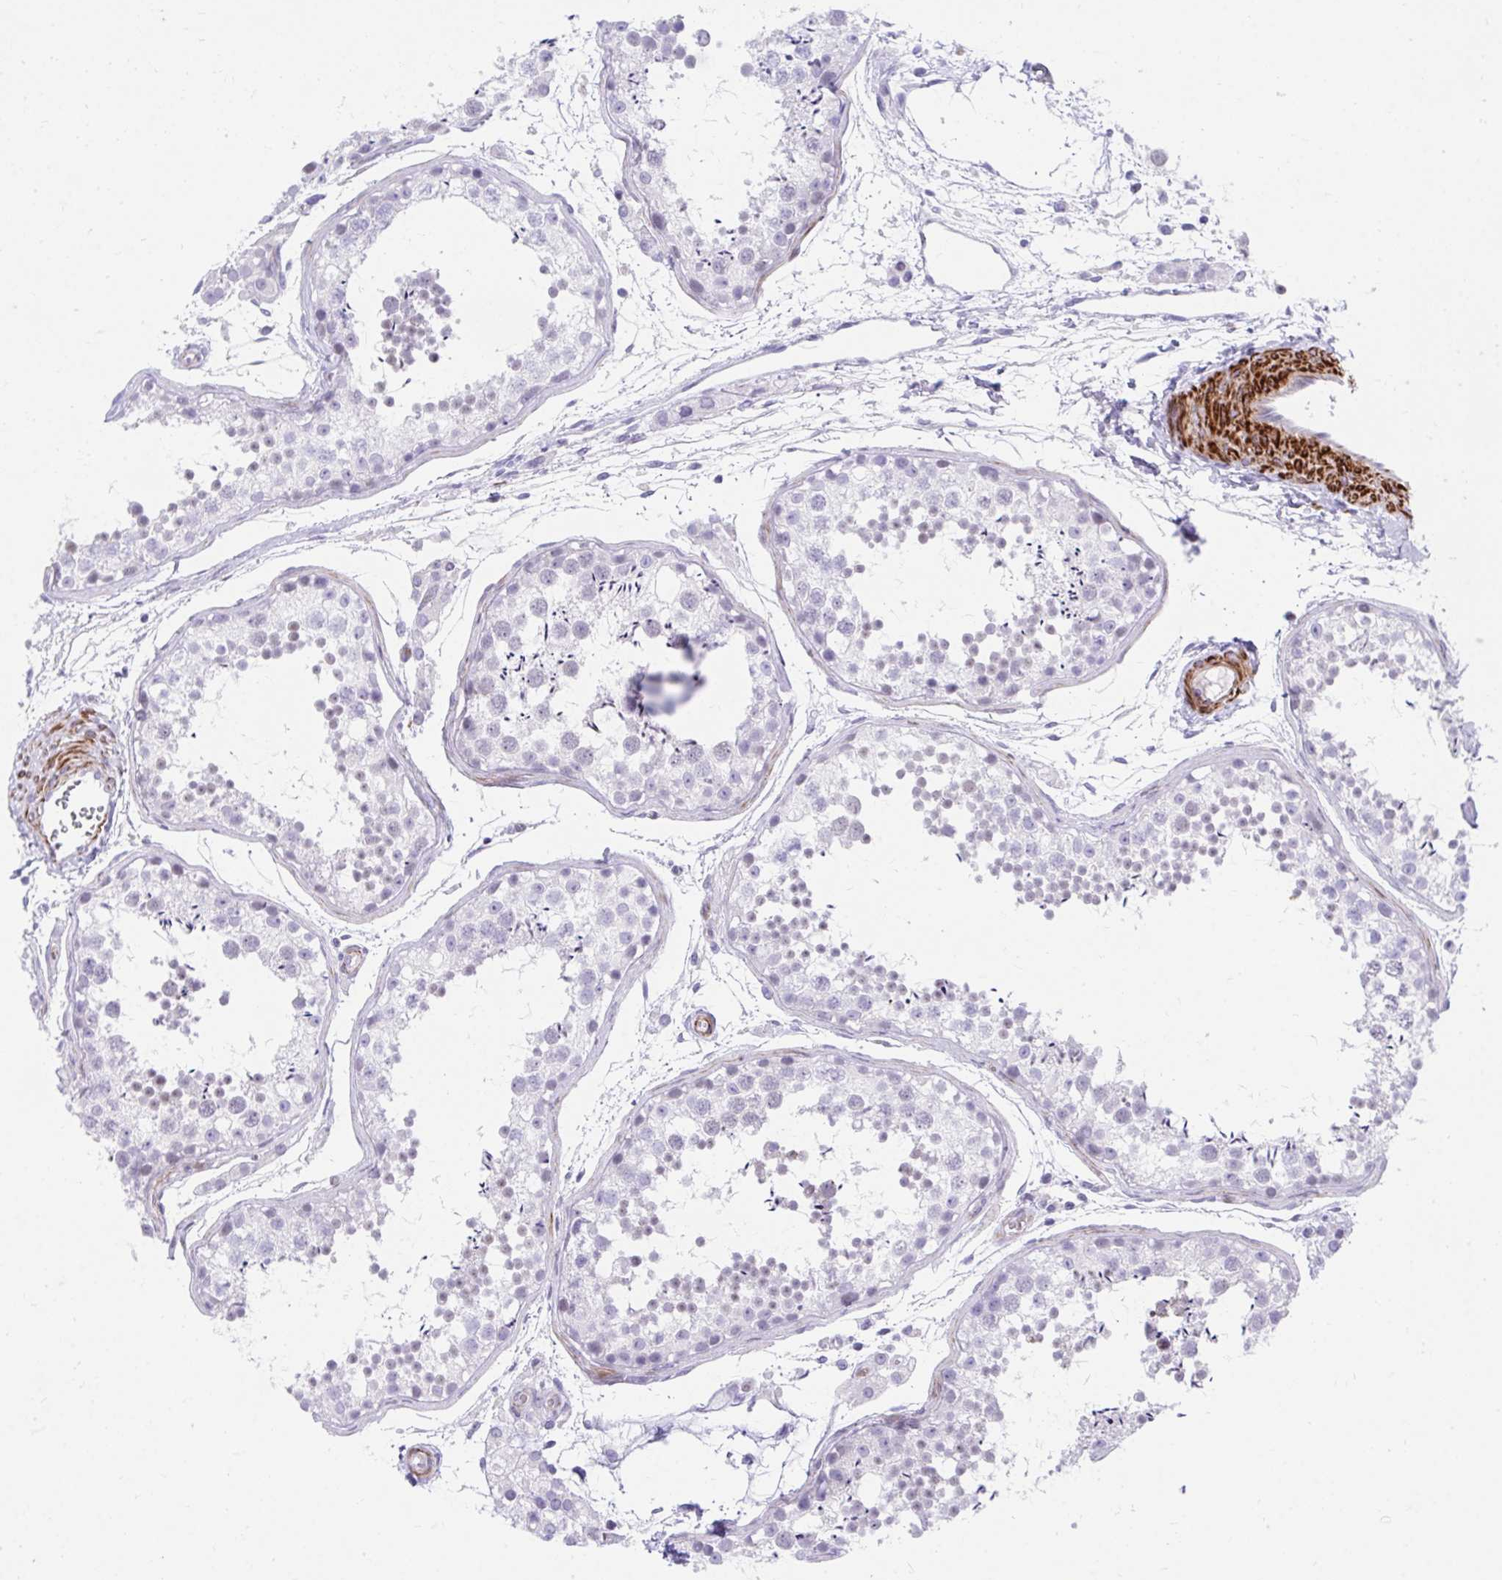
{"staining": {"intensity": "negative", "quantity": "none", "location": "none"}, "tissue": "testis", "cell_type": "Cells in seminiferous ducts", "image_type": "normal", "snomed": [{"axis": "morphology", "description": "Normal tissue, NOS"}, {"axis": "topography", "description": "Testis"}], "caption": "DAB (3,3'-diaminobenzidine) immunohistochemical staining of normal testis reveals no significant staining in cells in seminiferous ducts. The staining is performed using DAB (3,3'-diaminobenzidine) brown chromogen with nuclei counter-stained in using hematoxylin.", "gene": "CSTB", "patient": {"sex": "male", "age": 29}}